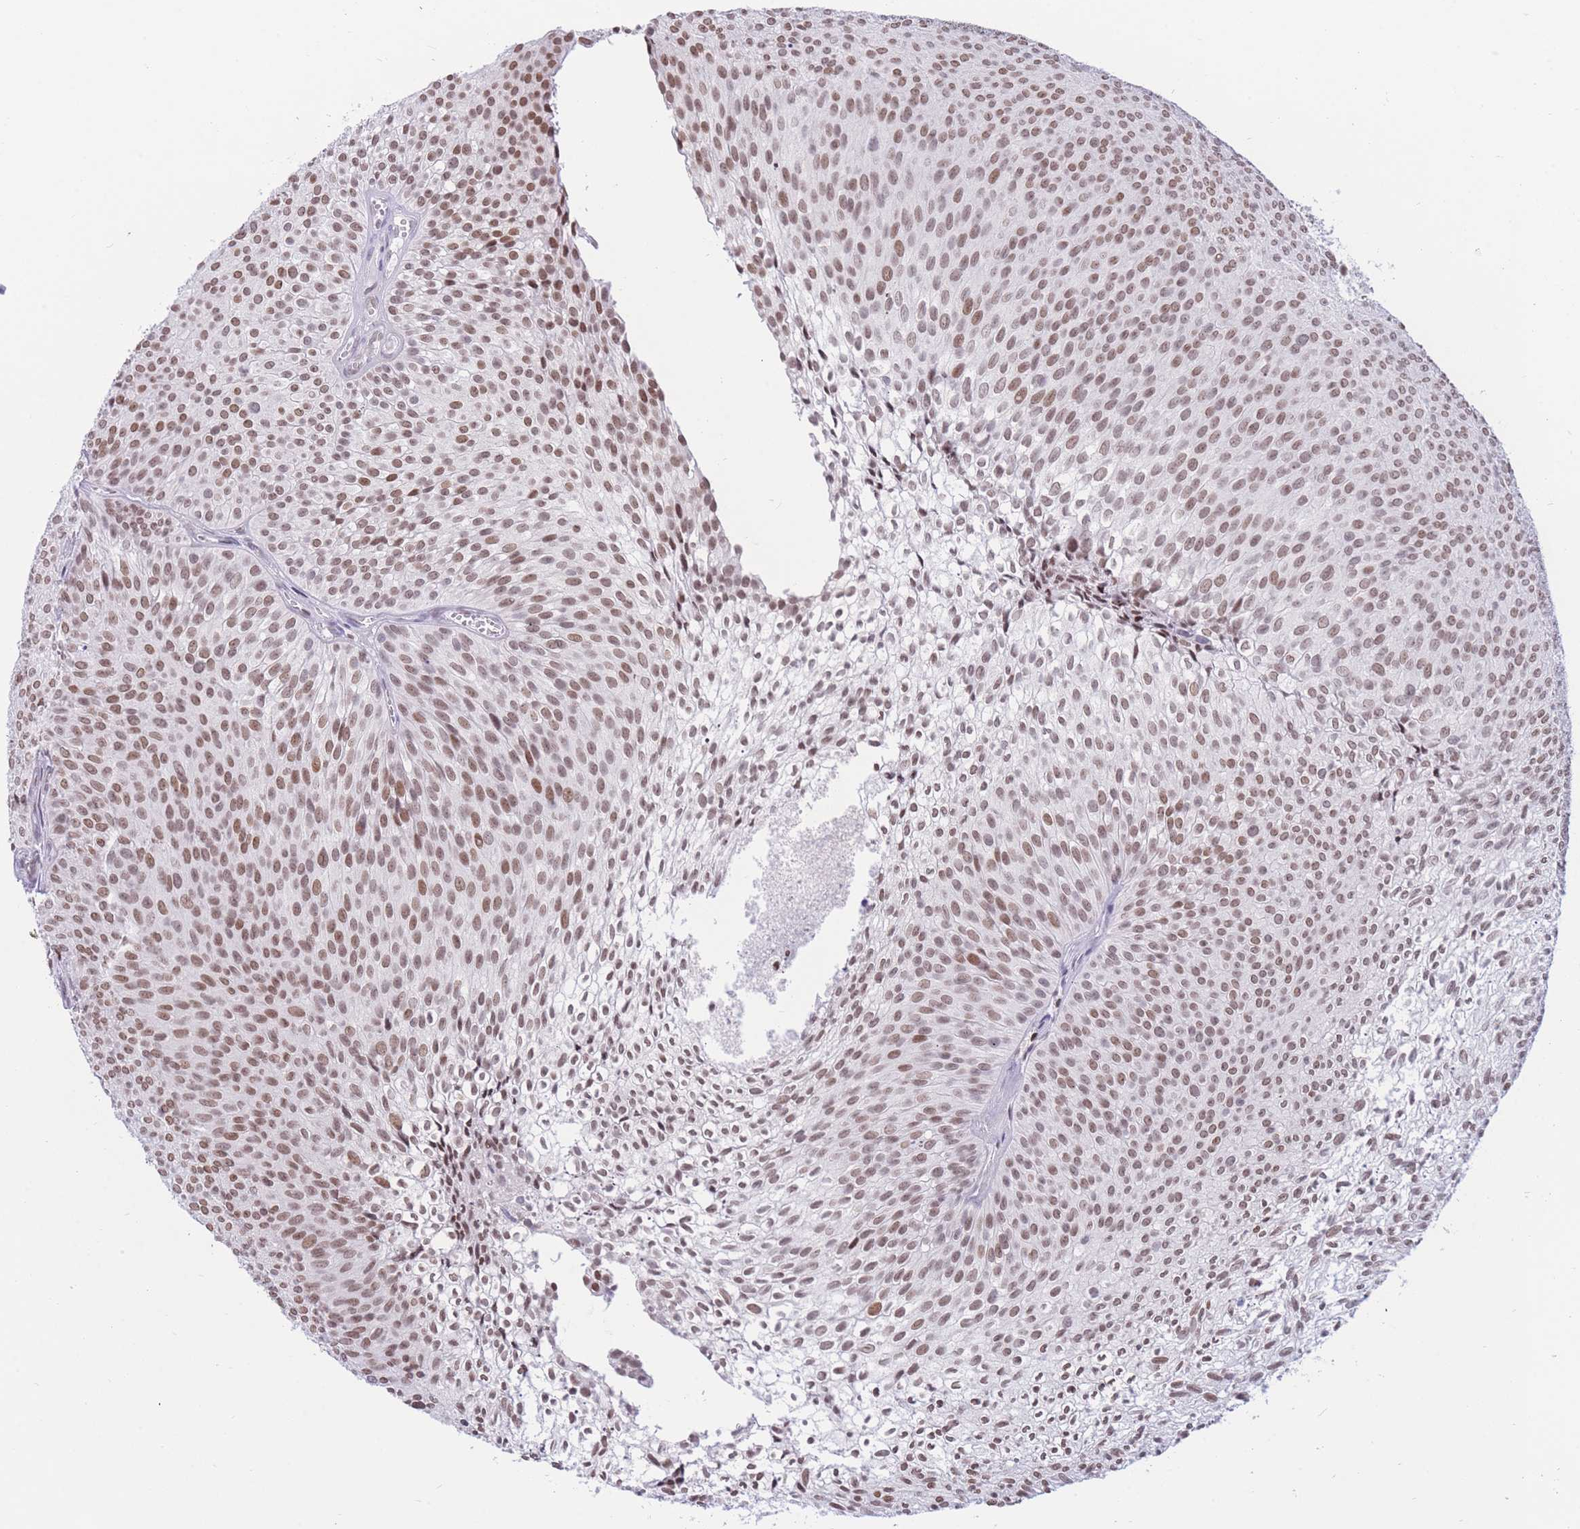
{"staining": {"intensity": "moderate", "quantity": ">75%", "location": "nuclear"}, "tissue": "urothelial cancer", "cell_type": "Tumor cells", "image_type": "cancer", "snomed": [{"axis": "morphology", "description": "Urothelial carcinoma, Low grade"}, {"axis": "topography", "description": "Urinary bladder"}], "caption": "Urothelial cancer stained for a protein (brown) shows moderate nuclear positive positivity in approximately >75% of tumor cells.", "gene": "HMGN1", "patient": {"sex": "male", "age": 91}}